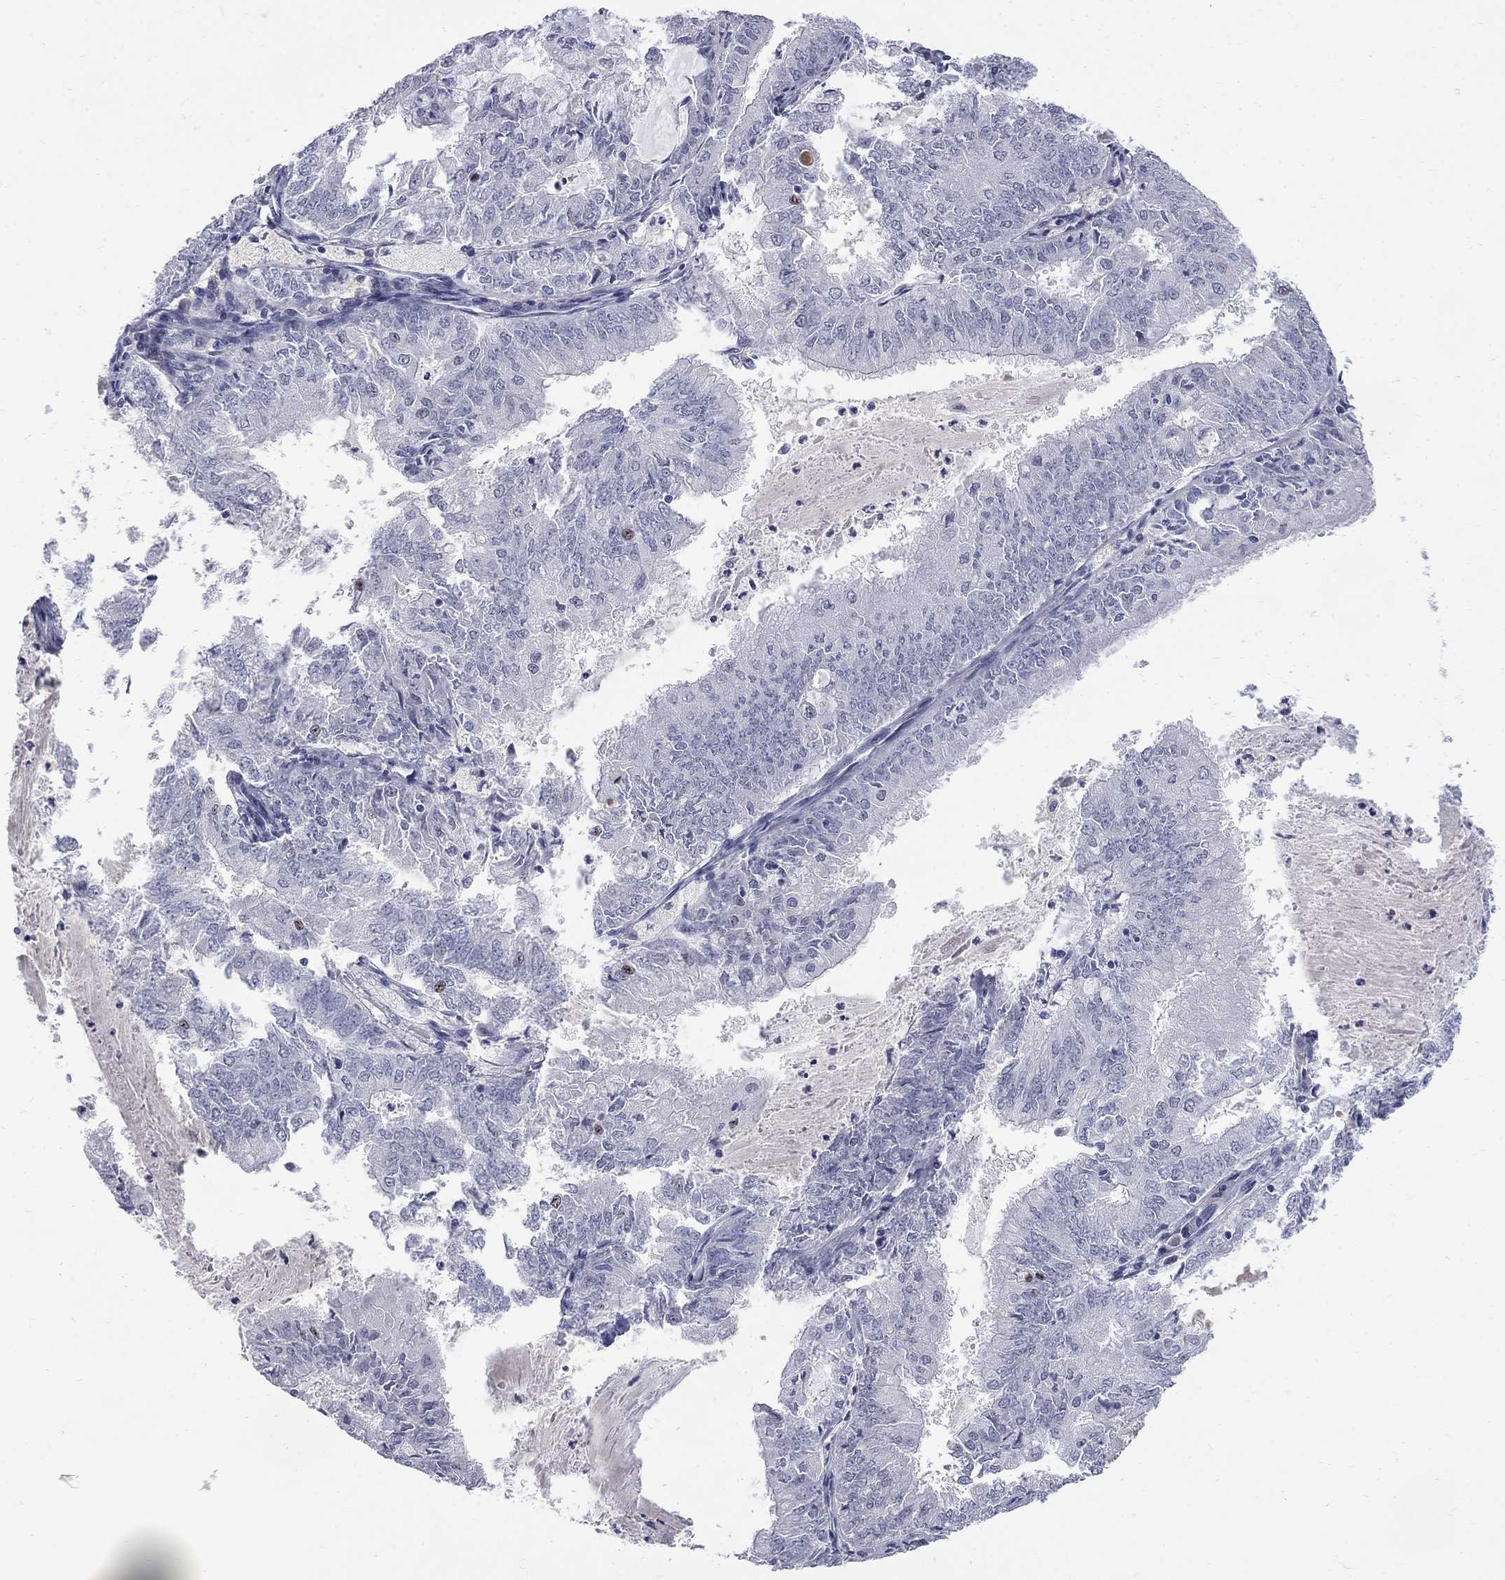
{"staining": {"intensity": "negative", "quantity": "none", "location": "none"}, "tissue": "endometrial cancer", "cell_type": "Tumor cells", "image_type": "cancer", "snomed": [{"axis": "morphology", "description": "Adenocarcinoma, NOS"}, {"axis": "topography", "description": "Endometrium"}], "caption": "DAB (3,3'-diaminobenzidine) immunohistochemical staining of adenocarcinoma (endometrial) reveals no significant staining in tumor cells. (DAB (3,3'-diaminobenzidine) IHC, high magnification).", "gene": "CTNND2", "patient": {"sex": "female", "age": 57}}